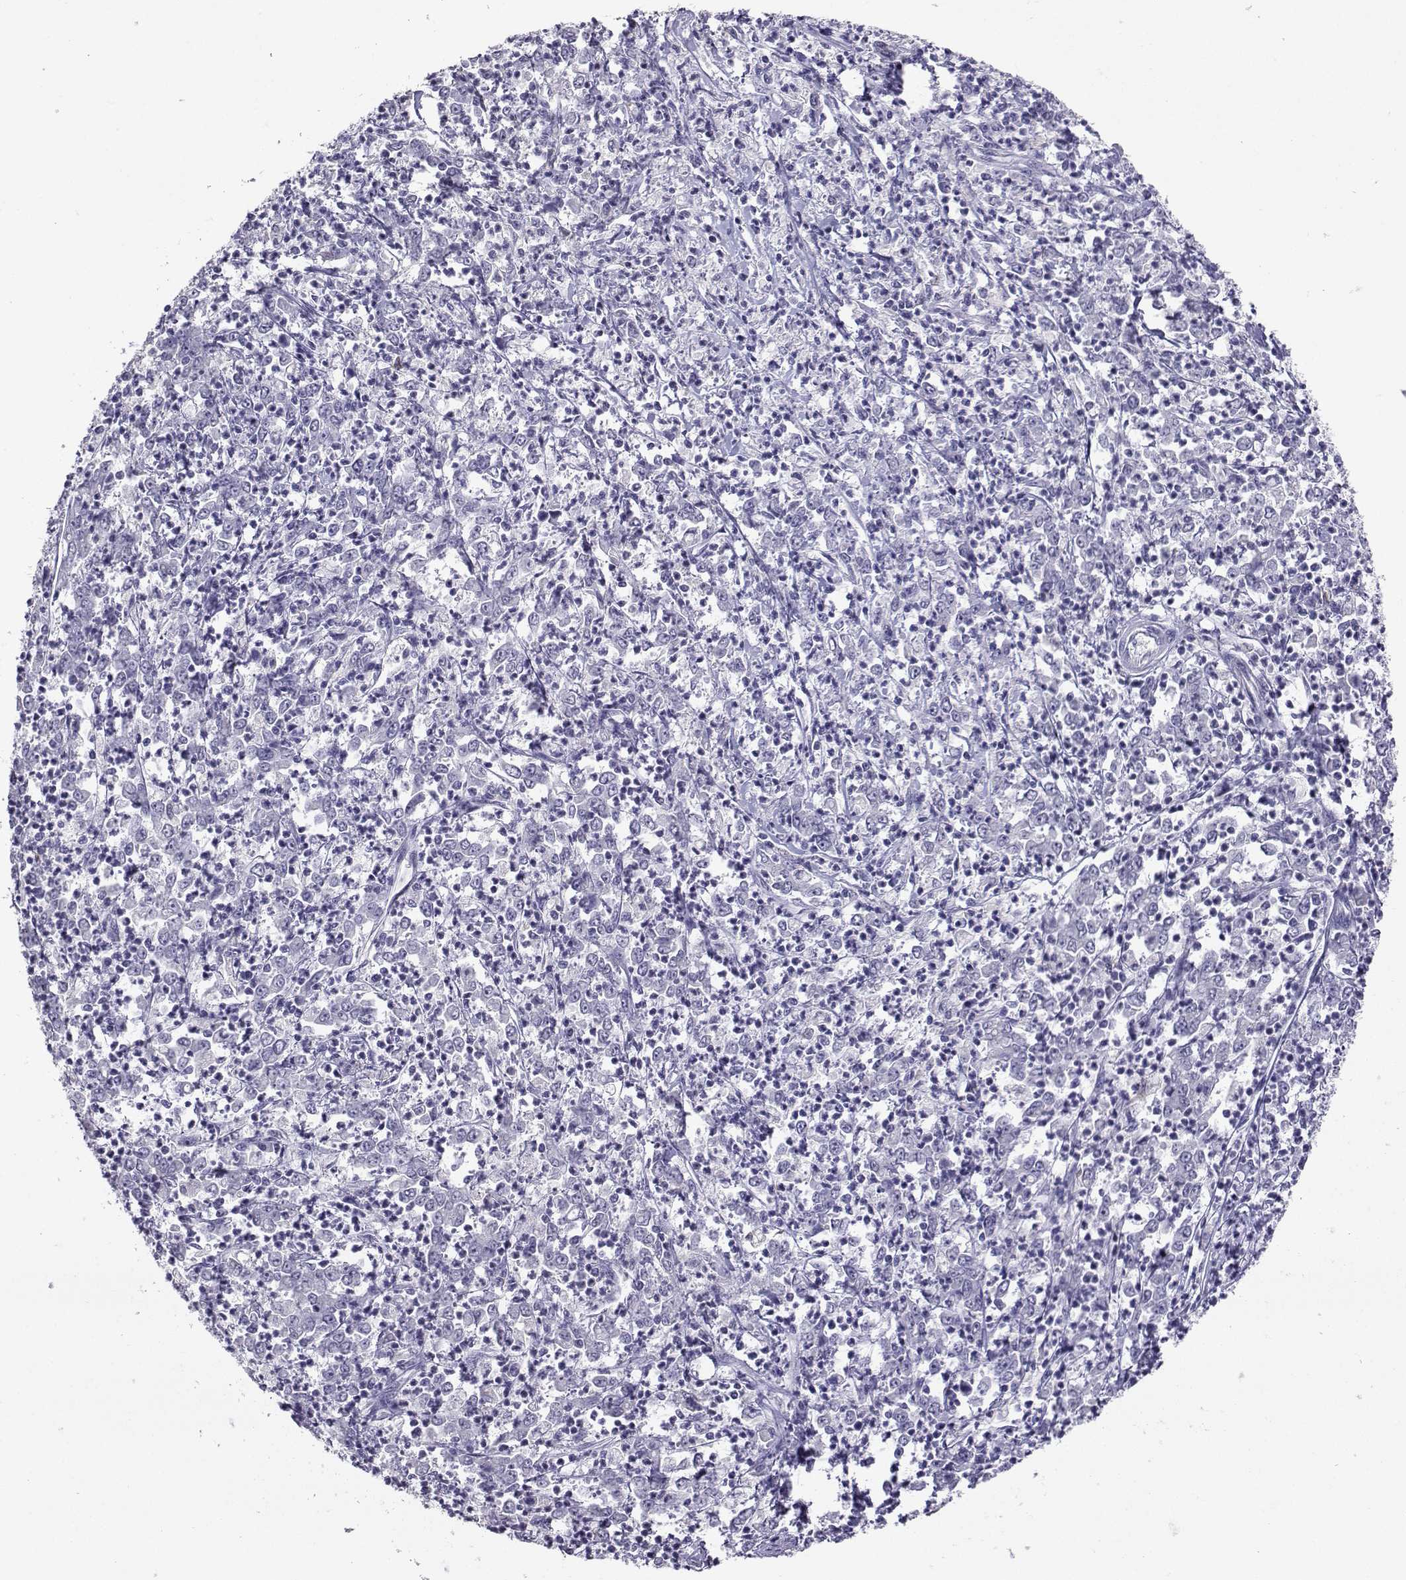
{"staining": {"intensity": "negative", "quantity": "none", "location": "none"}, "tissue": "stomach cancer", "cell_type": "Tumor cells", "image_type": "cancer", "snomed": [{"axis": "morphology", "description": "Adenocarcinoma, NOS"}, {"axis": "topography", "description": "Stomach, lower"}], "caption": "DAB immunohistochemical staining of human stomach cancer reveals no significant staining in tumor cells.", "gene": "TBR1", "patient": {"sex": "female", "age": 71}}